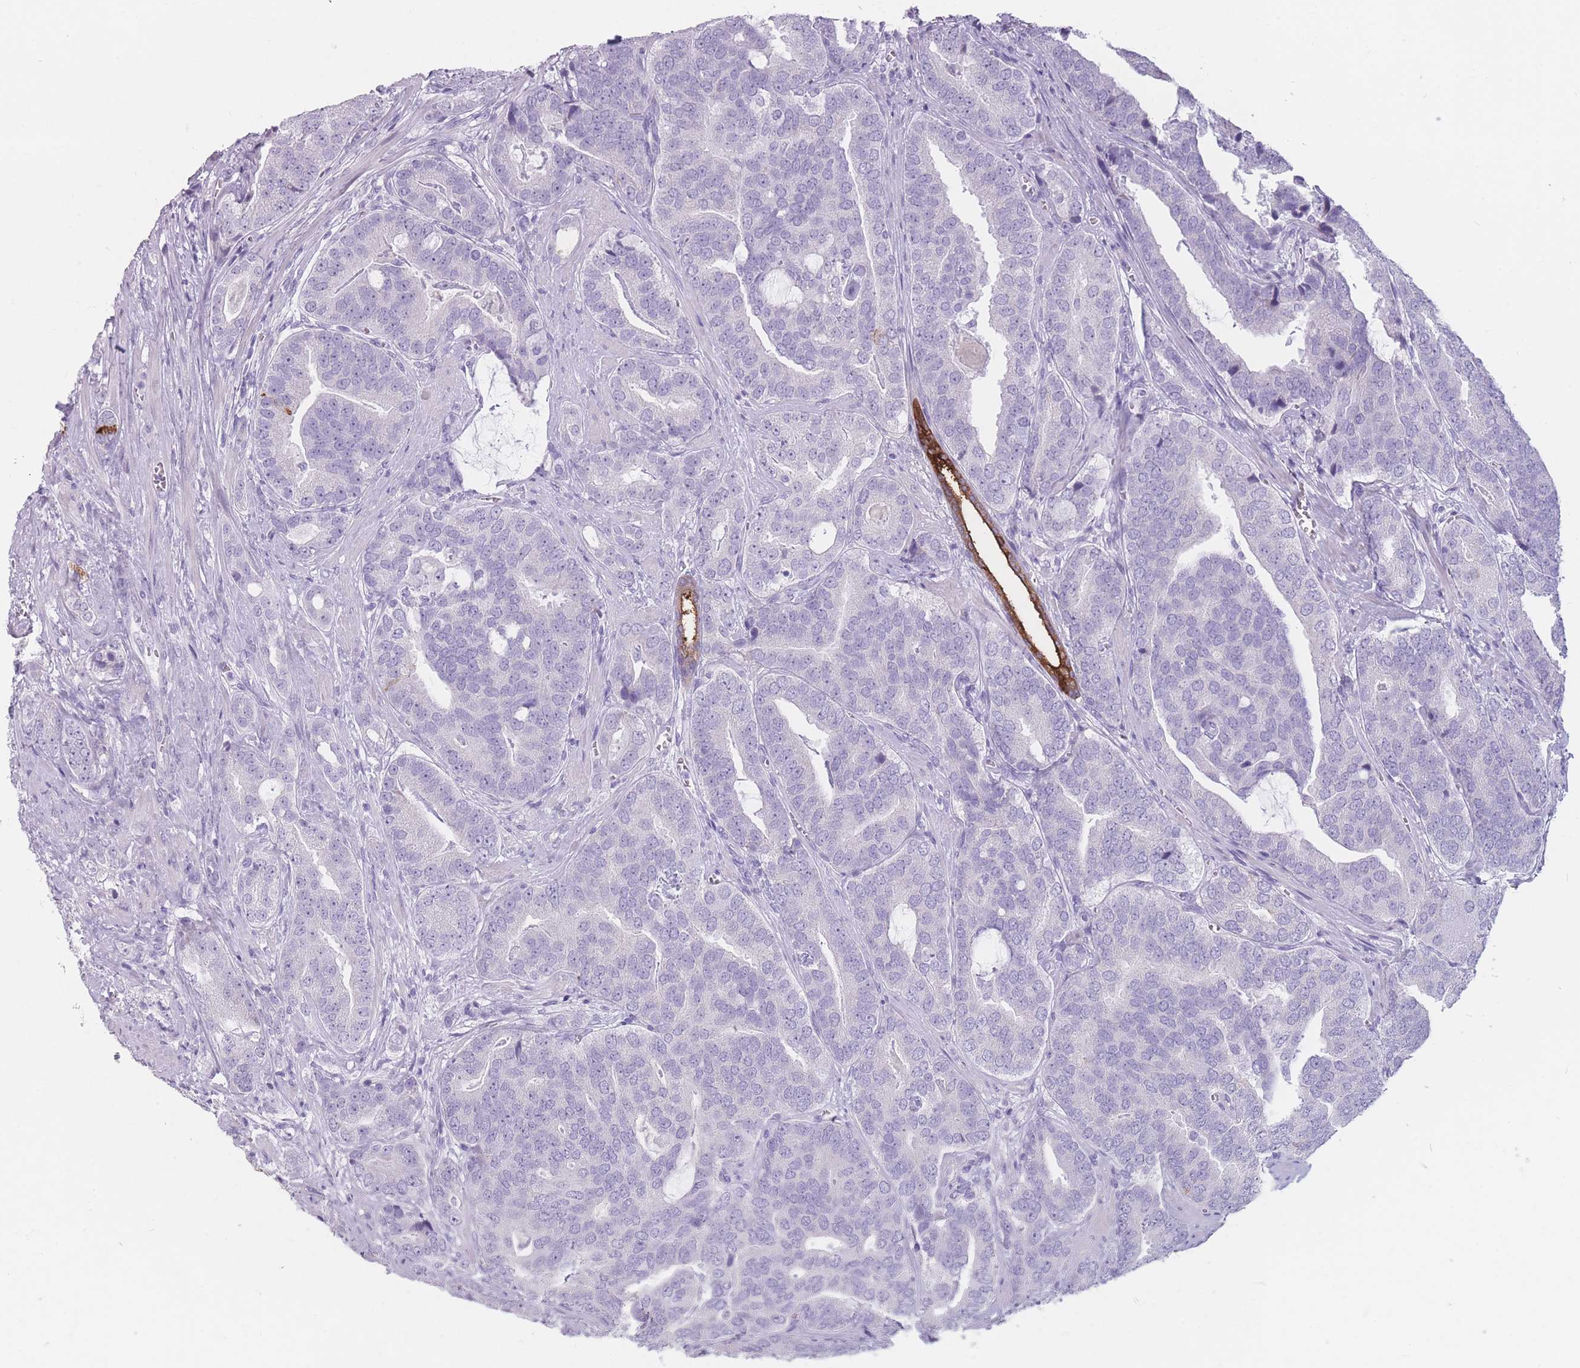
{"staining": {"intensity": "negative", "quantity": "none", "location": "none"}, "tissue": "prostate cancer", "cell_type": "Tumor cells", "image_type": "cancer", "snomed": [{"axis": "morphology", "description": "Adenocarcinoma, High grade"}, {"axis": "topography", "description": "Prostate"}], "caption": "Tumor cells are negative for brown protein staining in adenocarcinoma (high-grade) (prostate).", "gene": "CCNO", "patient": {"sex": "male", "age": 55}}